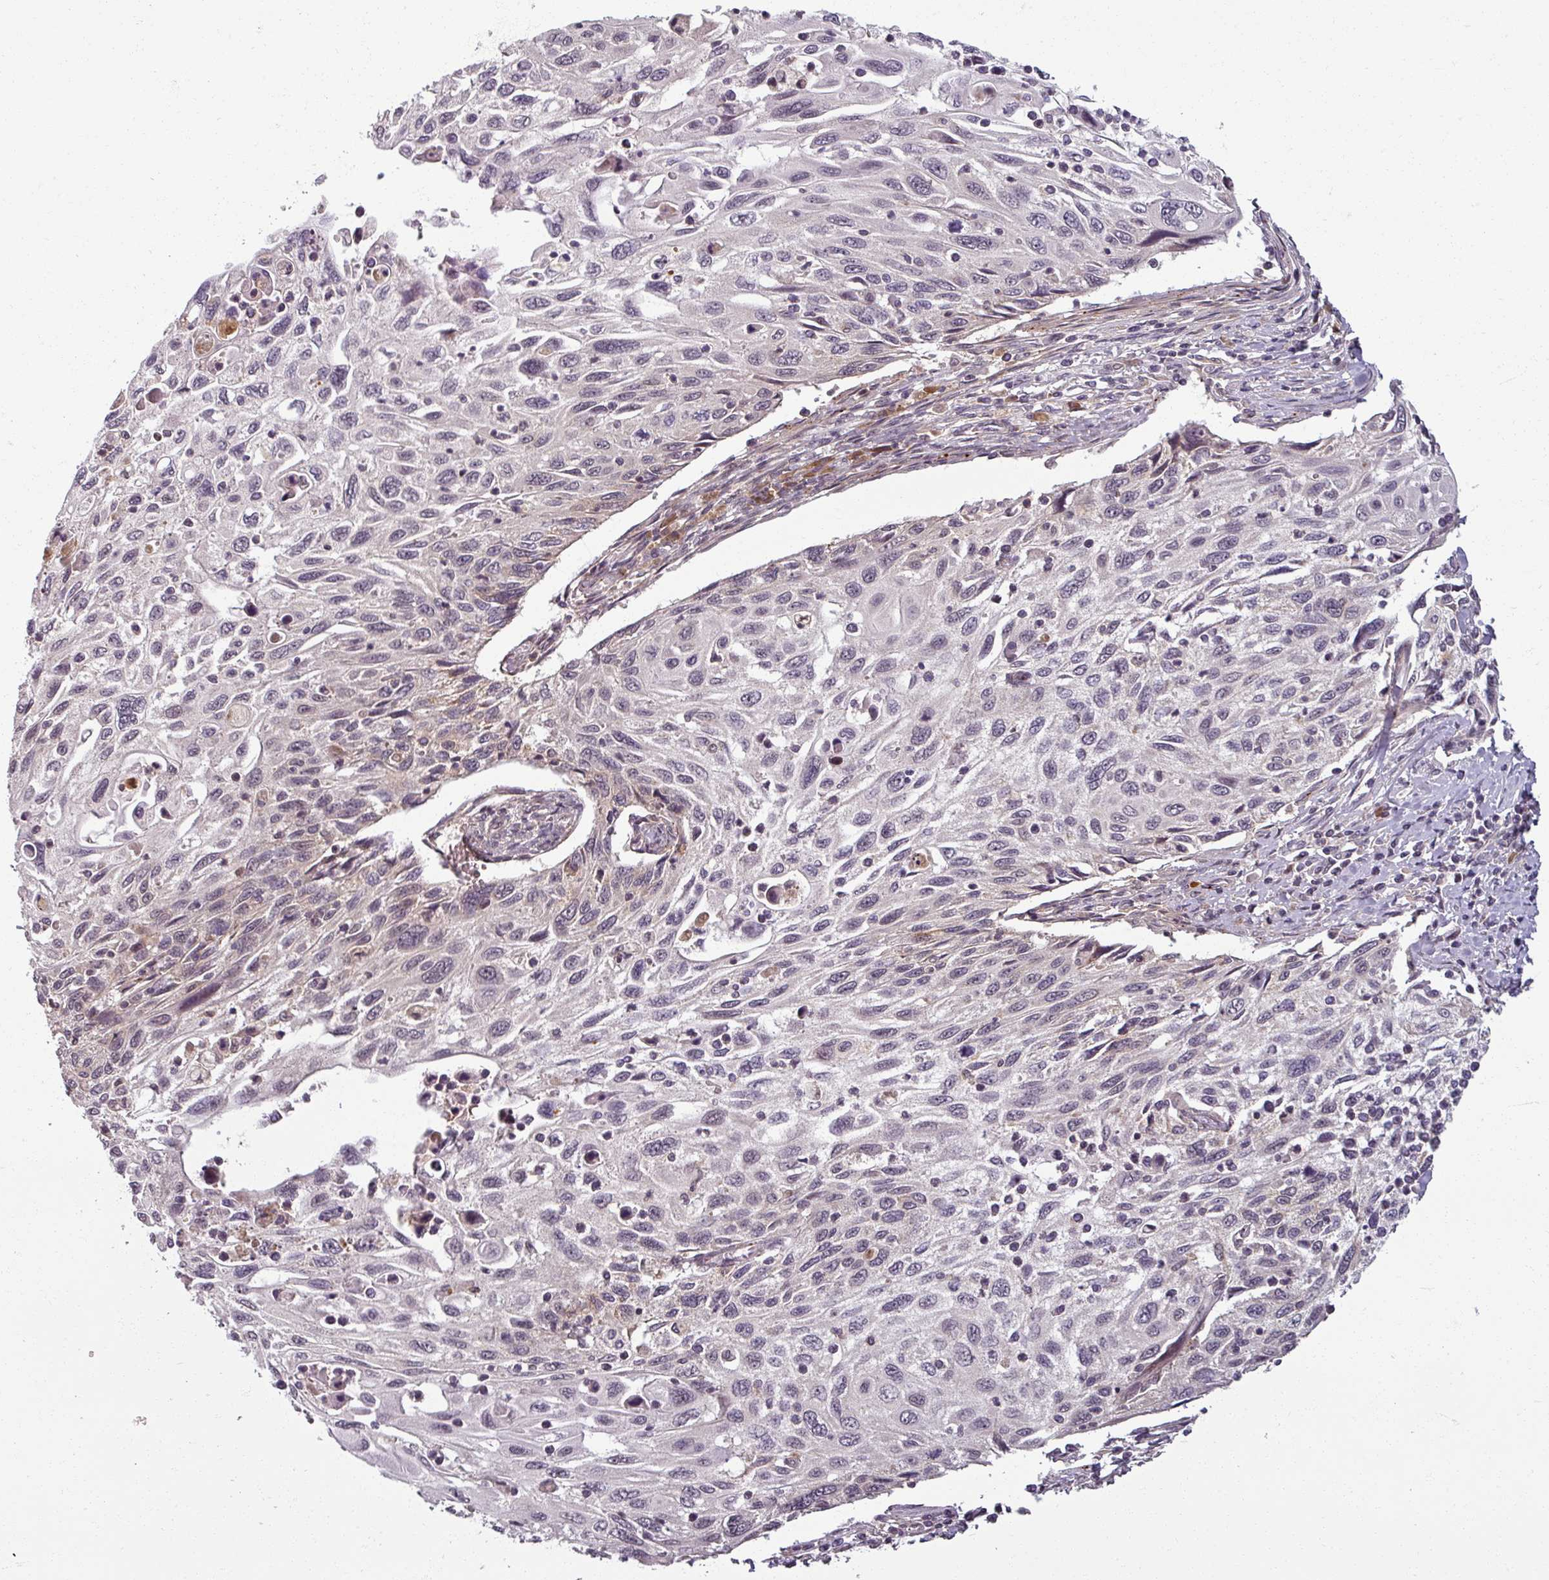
{"staining": {"intensity": "negative", "quantity": "none", "location": "none"}, "tissue": "cervical cancer", "cell_type": "Tumor cells", "image_type": "cancer", "snomed": [{"axis": "morphology", "description": "Squamous cell carcinoma, NOS"}, {"axis": "topography", "description": "Cervix"}], "caption": "Tumor cells are negative for protein expression in human cervical cancer.", "gene": "POLR2G", "patient": {"sex": "female", "age": 70}}